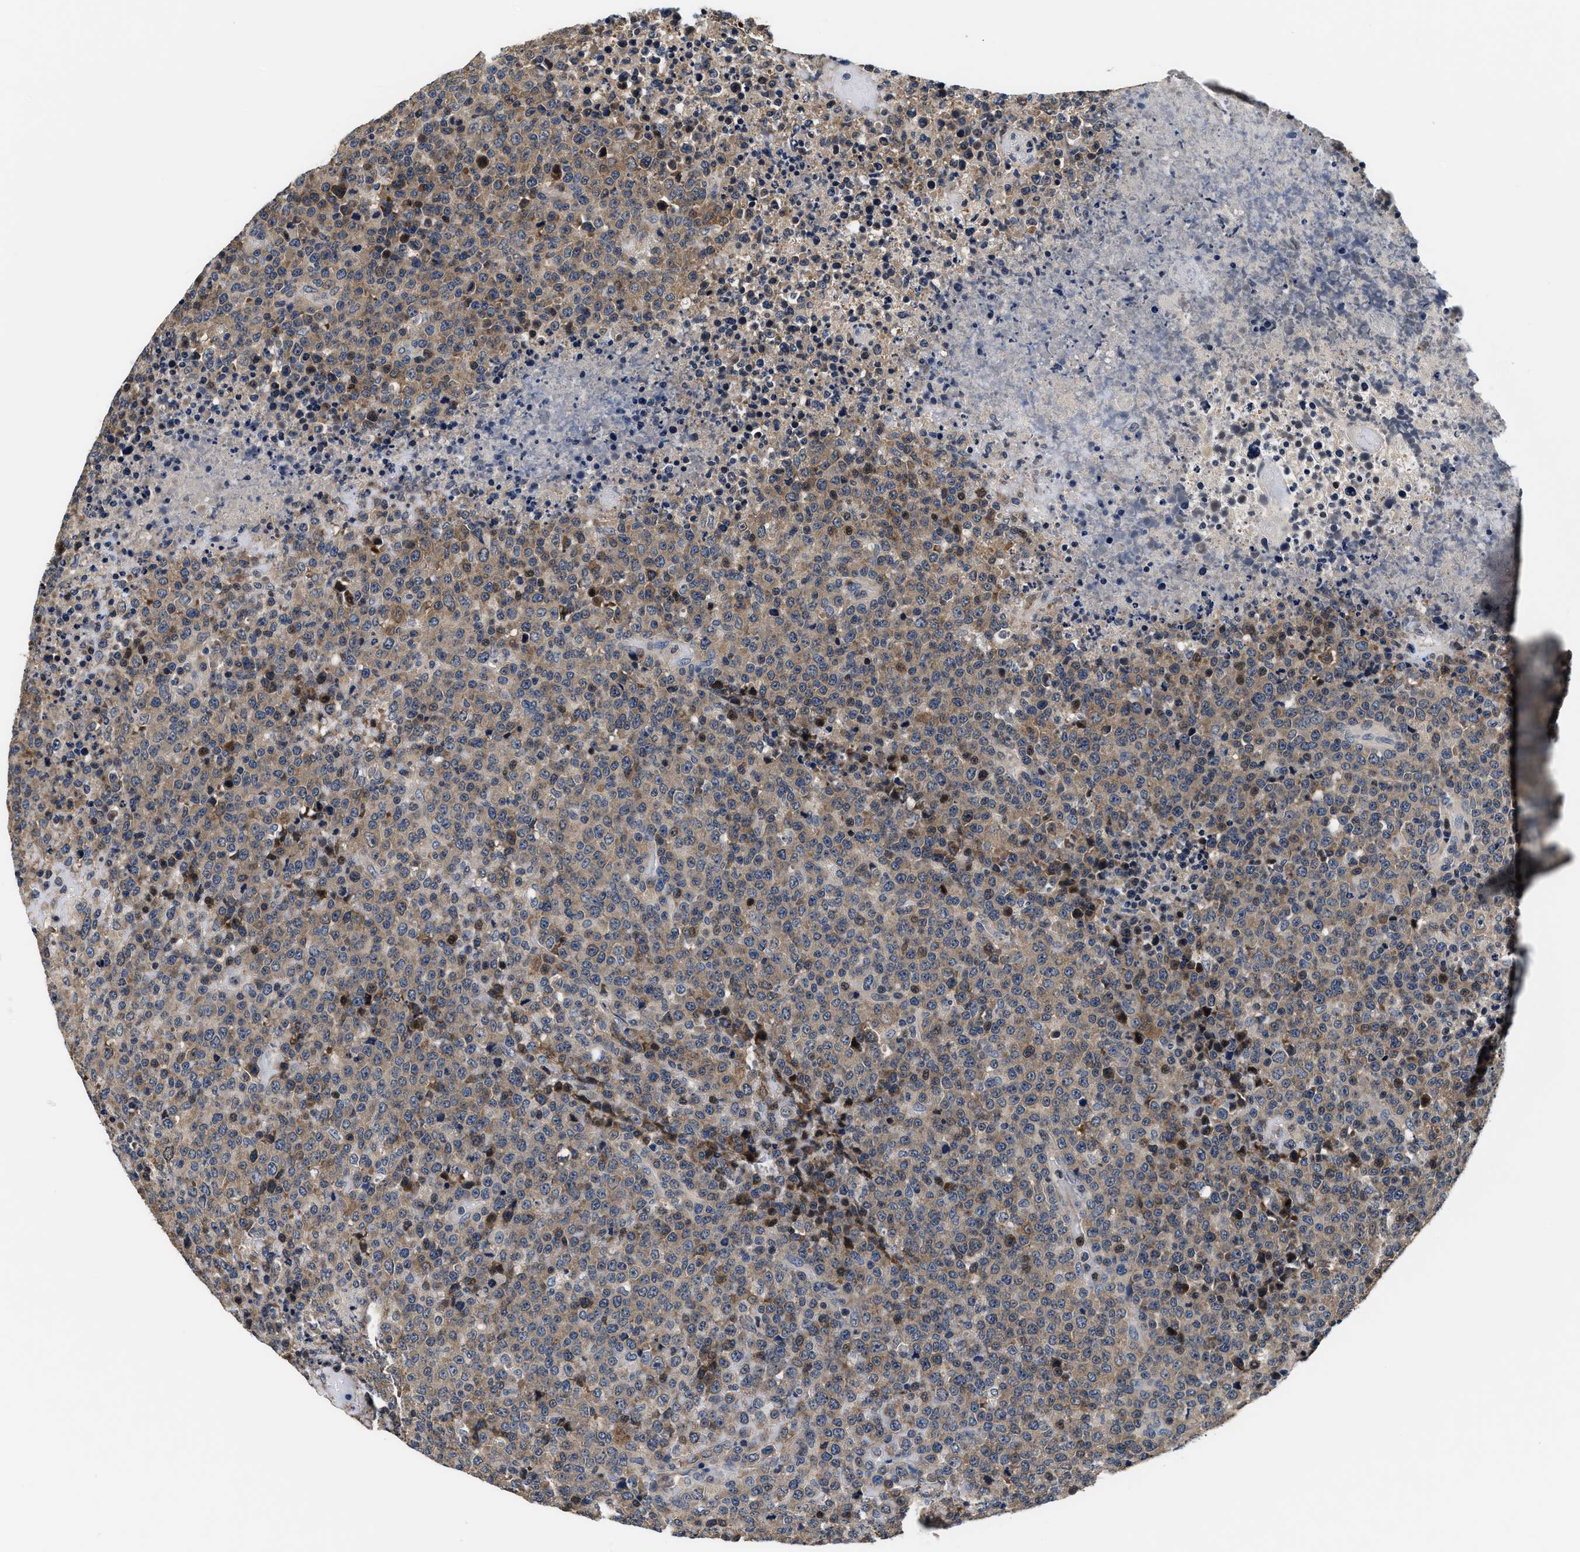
{"staining": {"intensity": "weak", "quantity": ">75%", "location": "cytoplasmic/membranous"}, "tissue": "lymphoma", "cell_type": "Tumor cells", "image_type": "cancer", "snomed": [{"axis": "morphology", "description": "Malignant lymphoma, non-Hodgkin's type, High grade"}, {"axis": "topography", "description": "Lymph node"}], "caption": "Protein staining exhibits weak cytoplasmic/membranous expression in approximately >75% of tumor cells in high-grade malignant lymphoma, non-Hodgkin's type. (DAB = brown stain, brightfield microscopy at high magnification).", "gene": "PHPT1", "patient": {"sex": "male", "age": 13}}